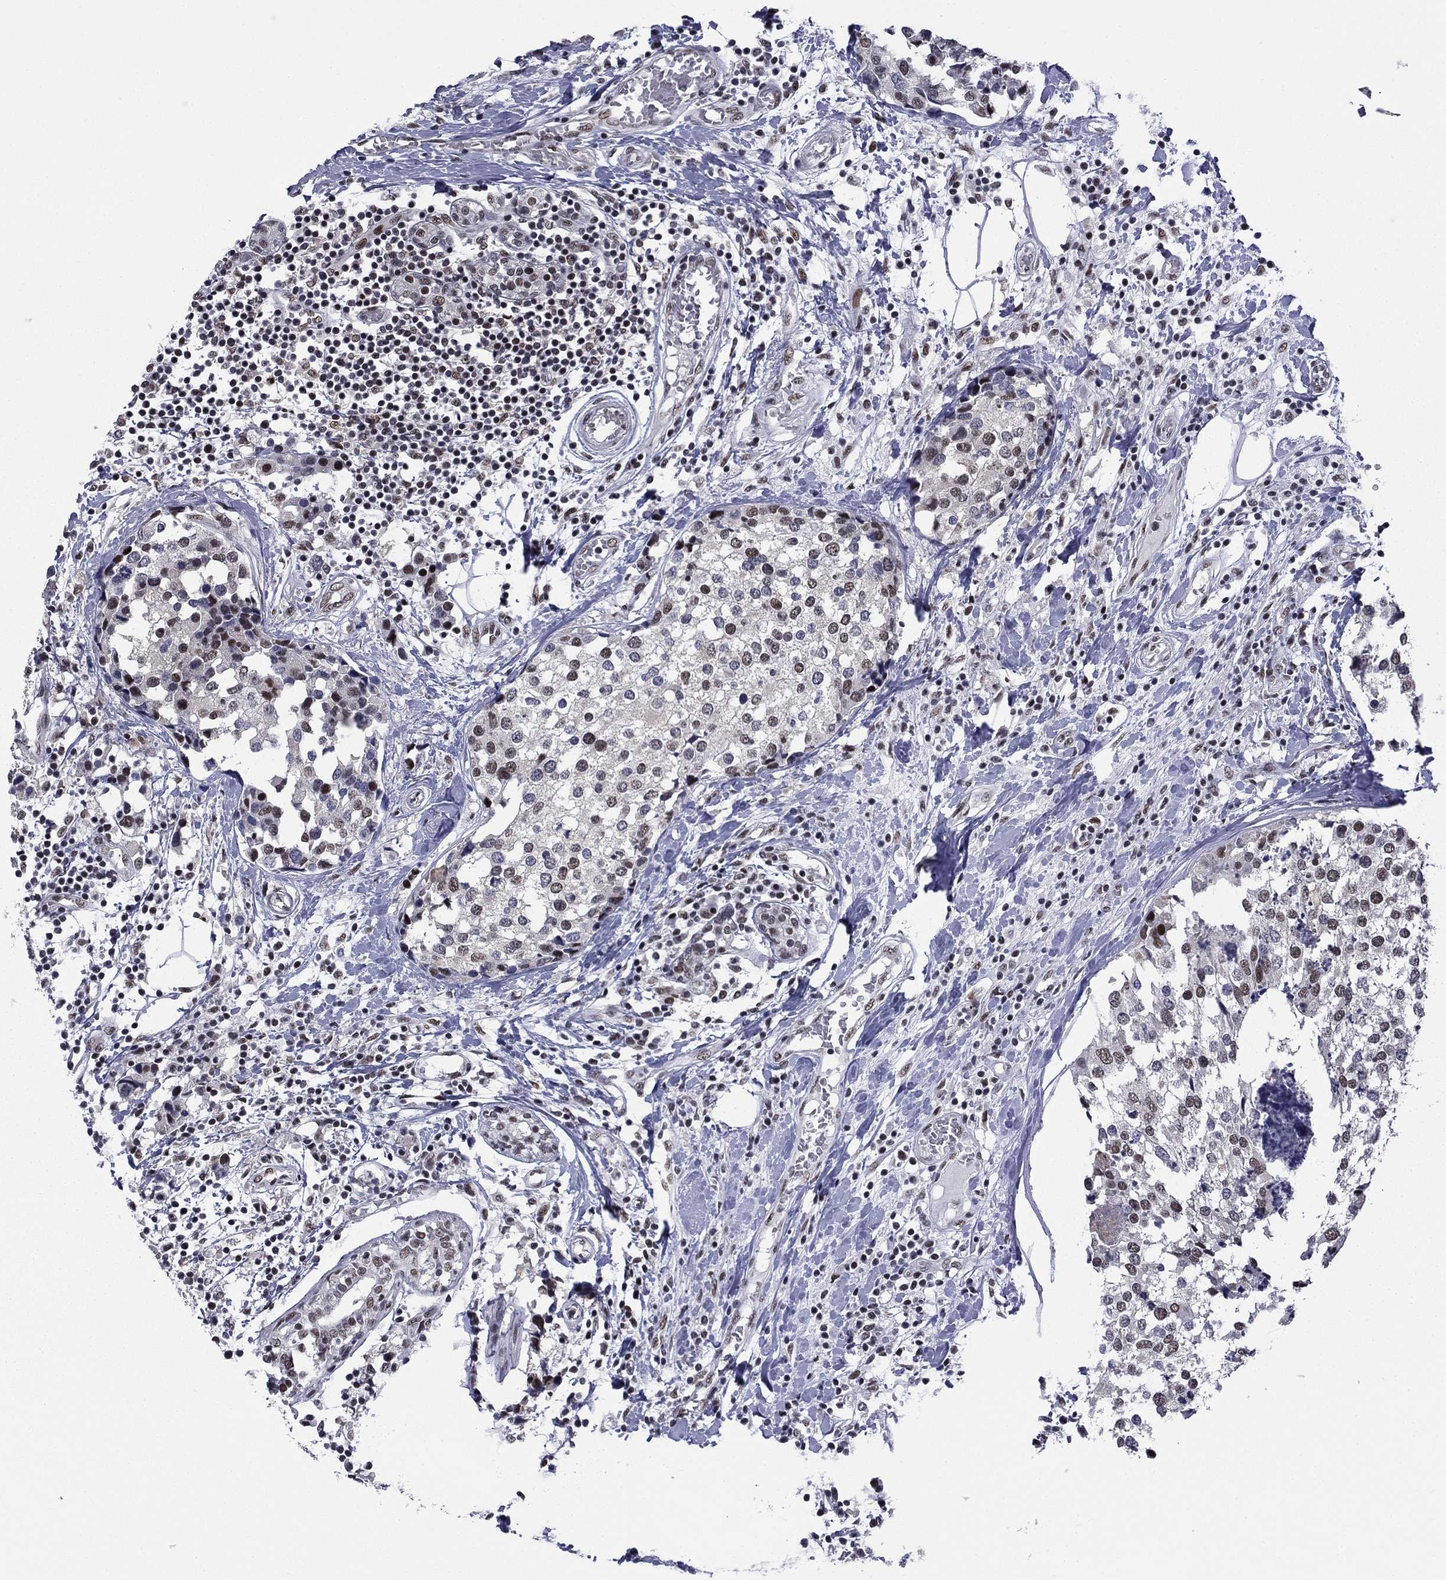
{"staining": {"intensity": "moderate", "quantity": "<25%", "location": "nuclear"}, "tissue": "breast cancer", "cell_type": "Tumor cells", "image_type": "cancer", "snomed": [{"axis": "morphology", "description": "Lobular carcinoma"}, {"axis": "topography", "description": "Breast"}], "caption": "Protein expression analysis of breast lobular carcinoma shows moderate nuclear positivity in about <25% of tumor cells.", "gene": "ETV5", "patient": {"sex": "female", "age": 59}}